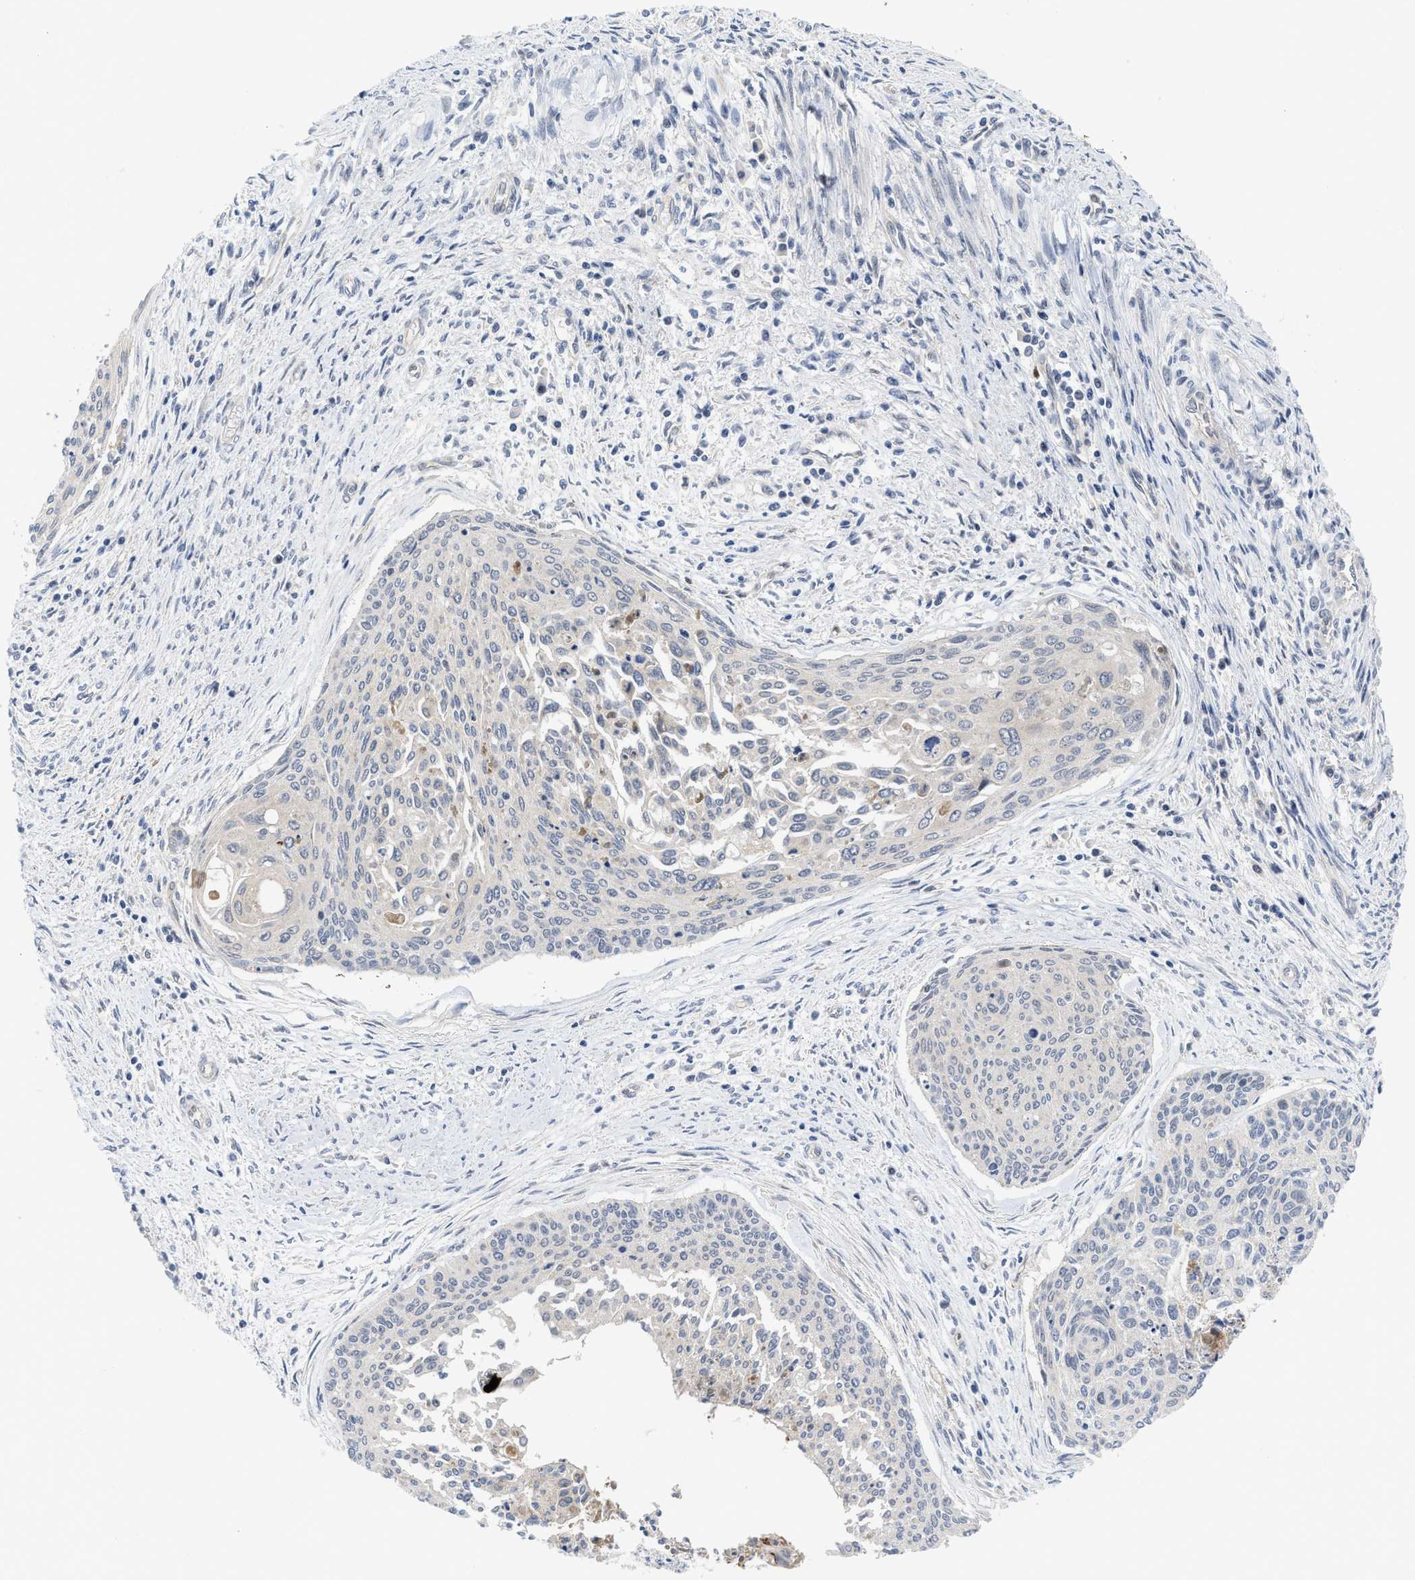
{"staining": {"intensity": "negative", "quantity": "none", "location": "none"}, "tissue": "cervical cancer", "cell_type": "Tumor cells", "image_type": "cancer", "snomed": [{"axis": "morphology", "description": "Squamous cell carcinoma, NOS"}, {"axis": "topography", "description": "Cervix"}], "caption": "An immunohistochemistry image of squamous cell carcinoma (cervical) is shown. There is no staining in tumor cells of squamous cell carcinoma (cervical).", "gene": "LDAF1", "patient": {"sex": "female", "age": 55}}